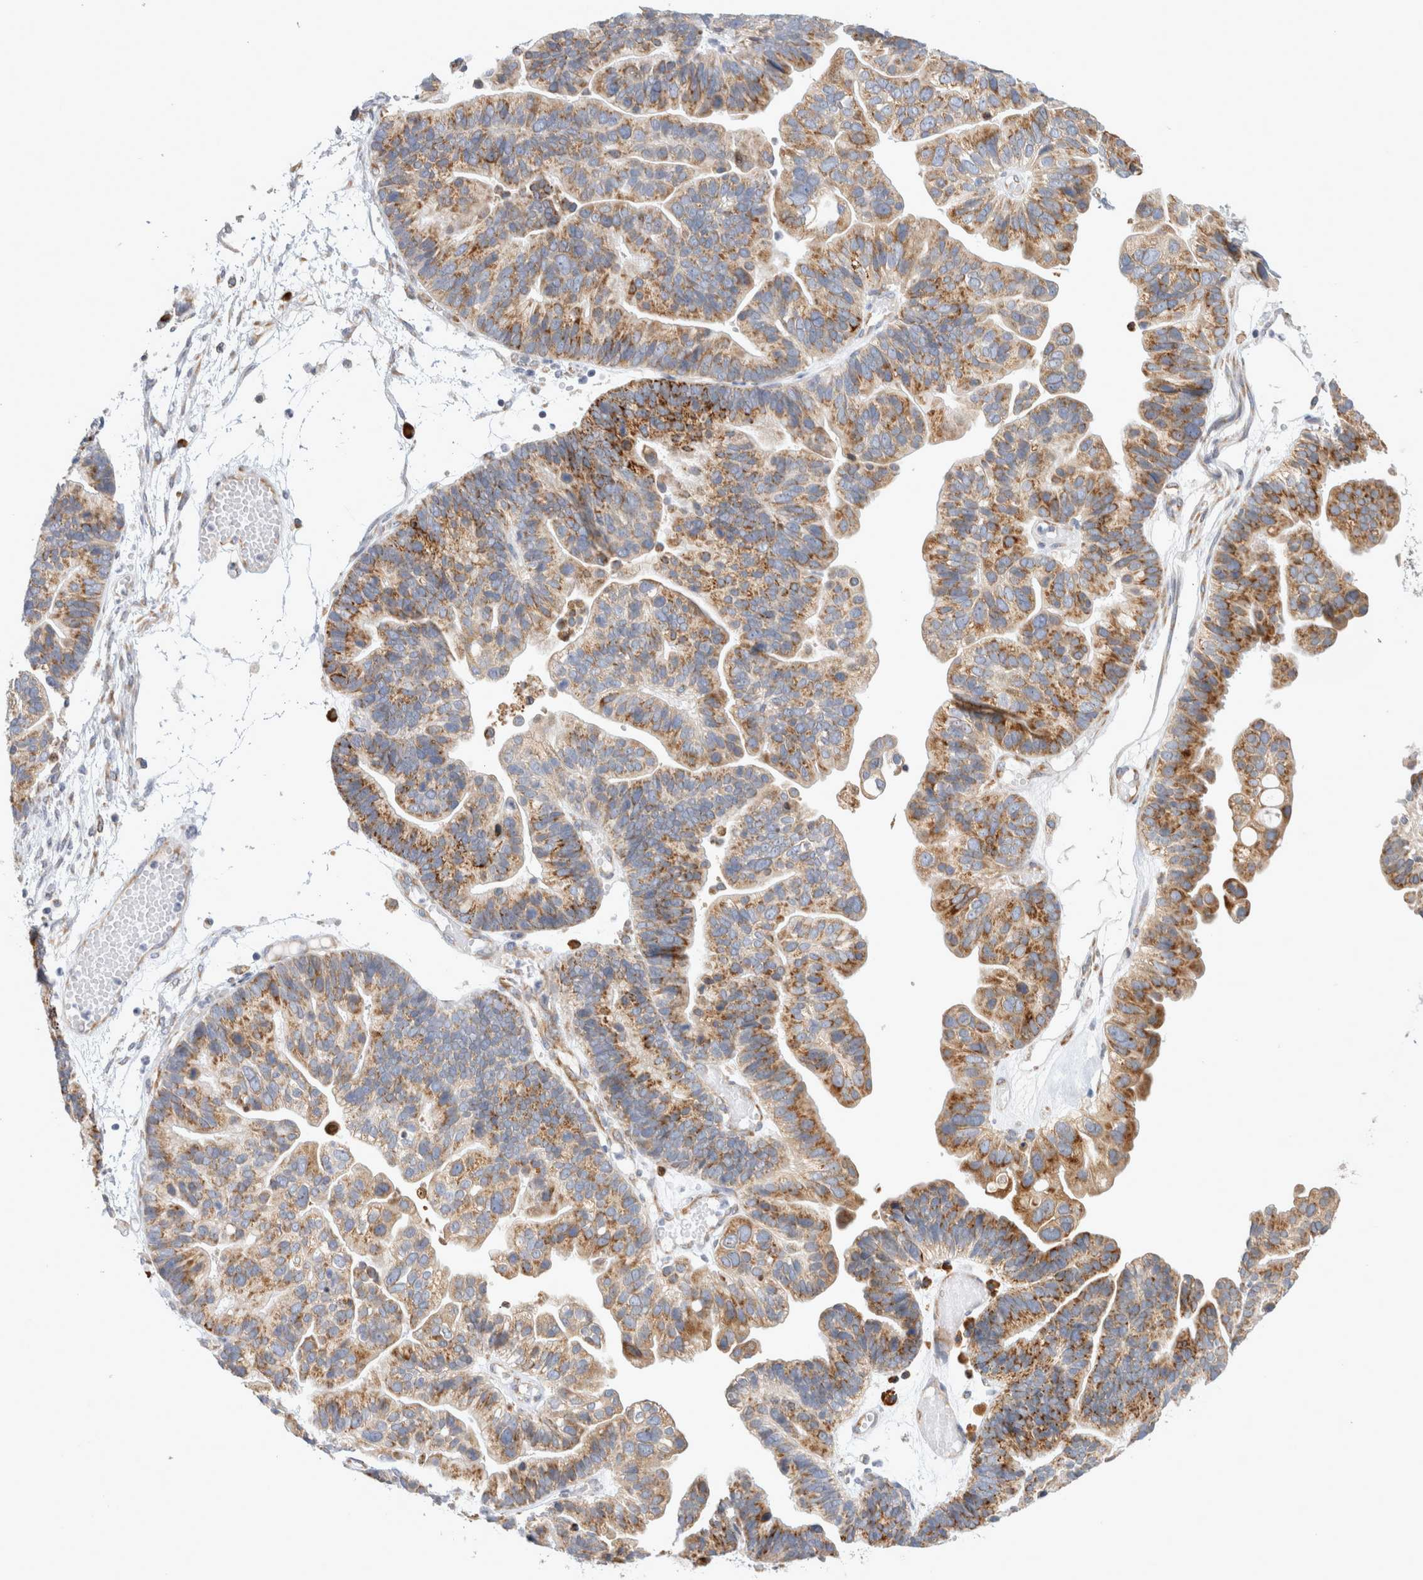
{"staining": {"intensity": "moderate", "quantity": ">75%", "location": "cytoplasmic/membranous"}, "tissue": "ovarian cancer", "cell_type": "Tumor cells", "image_type": "cancer", "snomed": [{"axis": "morphology", "description": "Cystadenocarcinoma, serous, NOS"}, {"axis": "topography", "description": "Ovary"}], "caption": "This photomicrograph shows ovarian cancer stained with immunohistochemistry (IHC) to label a protein in brown. The cytoplasmic/membranous of tumor cells show moderate positivity for the protein. Nuclei are counter-stained blue.", "gene": "RPN2", "patient": {"sex": "female", "age": 56}}